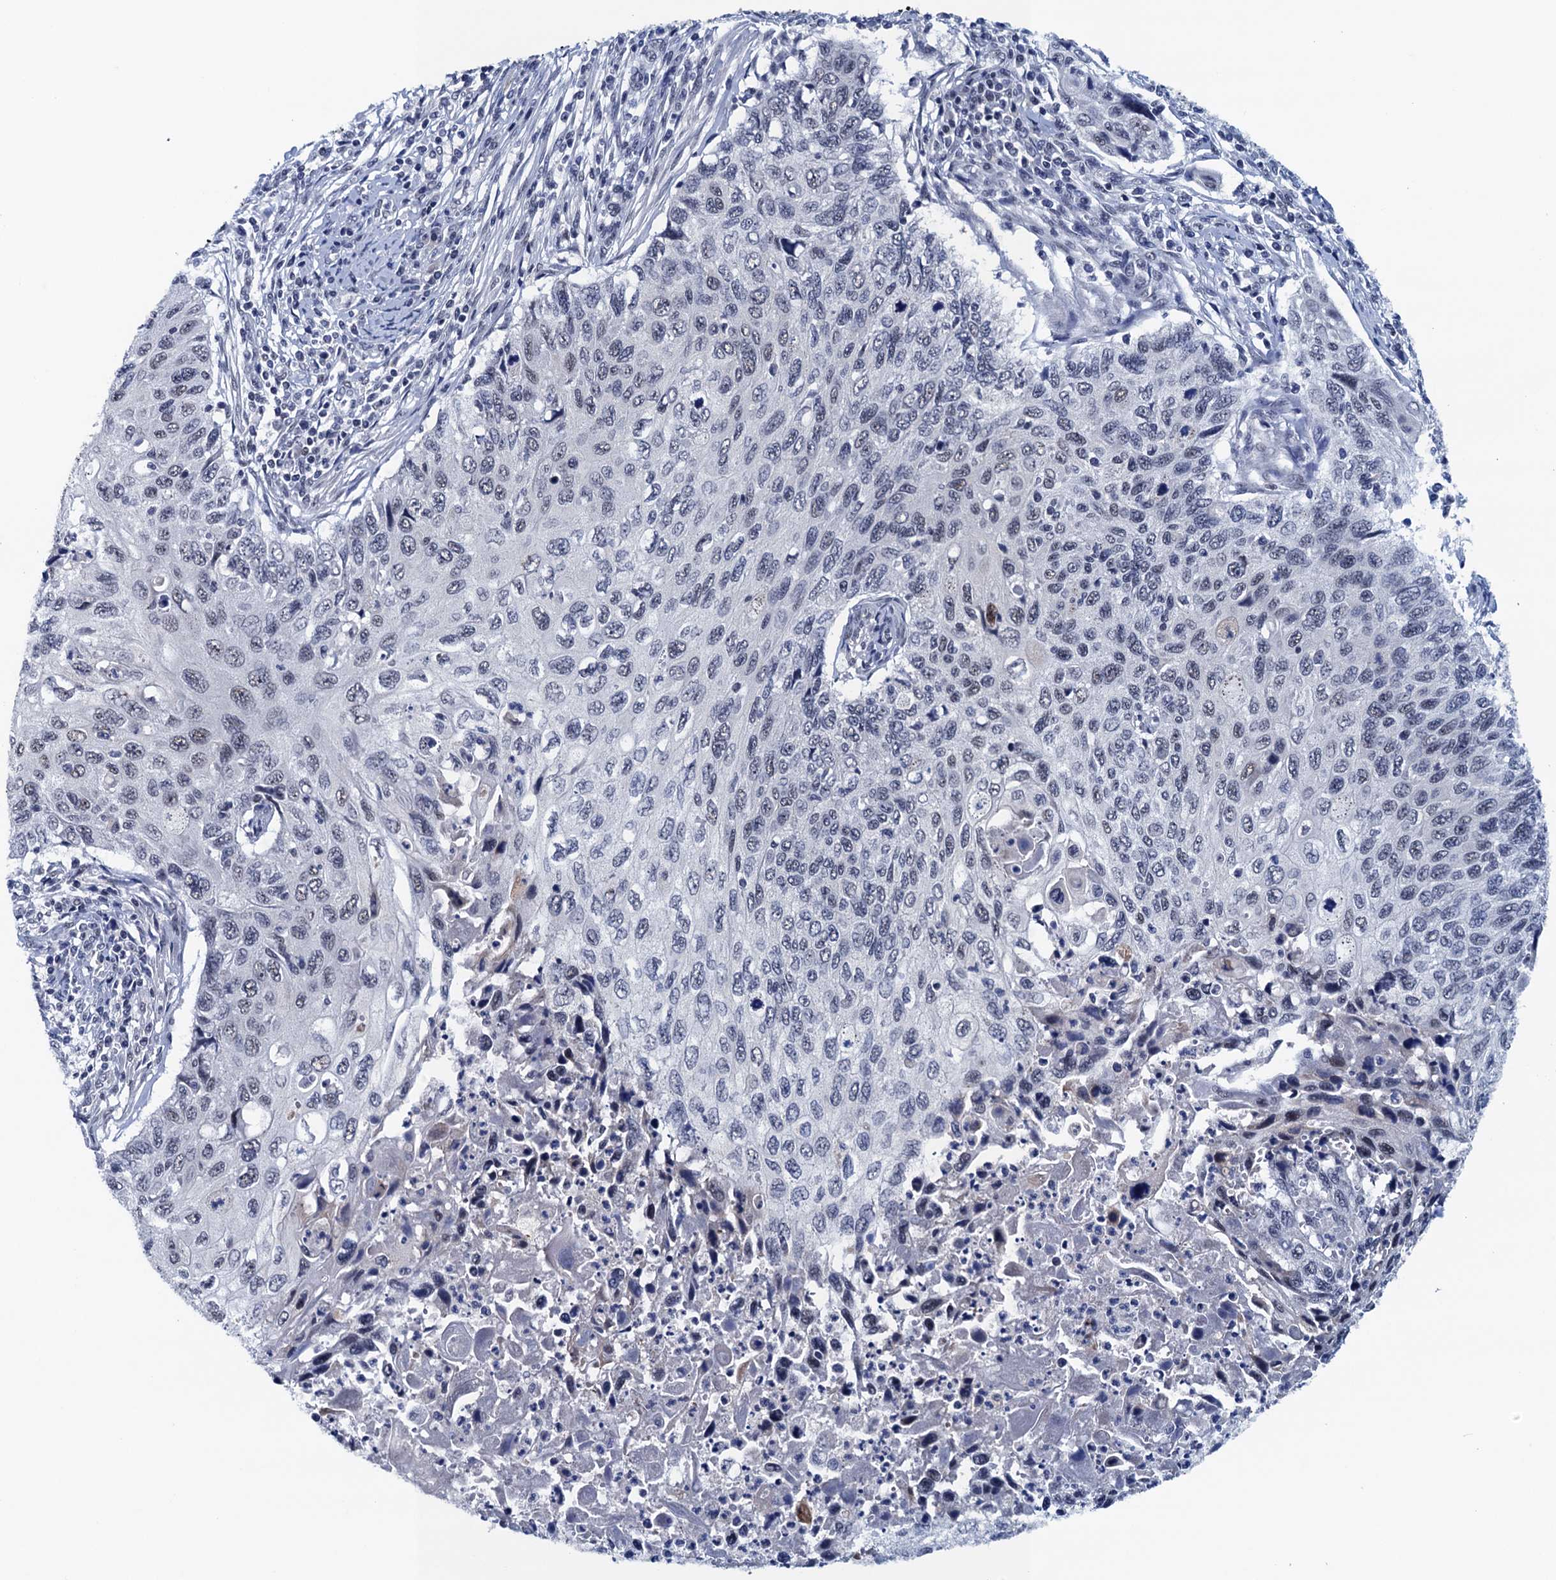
{"staining": {"intensity": "weak", "quantity": "<25%", "location": "nuclear"}, "tissue": "cervical cancer", "cell_type": "Tumor cells", "image_type": "cancer", "snomed": [{"axis": "morphology", "description": "Squamous cell carcinoma, NOS"}, {"axis": "topography", "description": "Cervix"}], "caption": "High power microscopy photomicrograph of an IHC micrograph of cervical cancer, revealing no significant staining in tumor cells.", "gene": "FNBP4", "patient": {"sex": "female", "age": 70}}